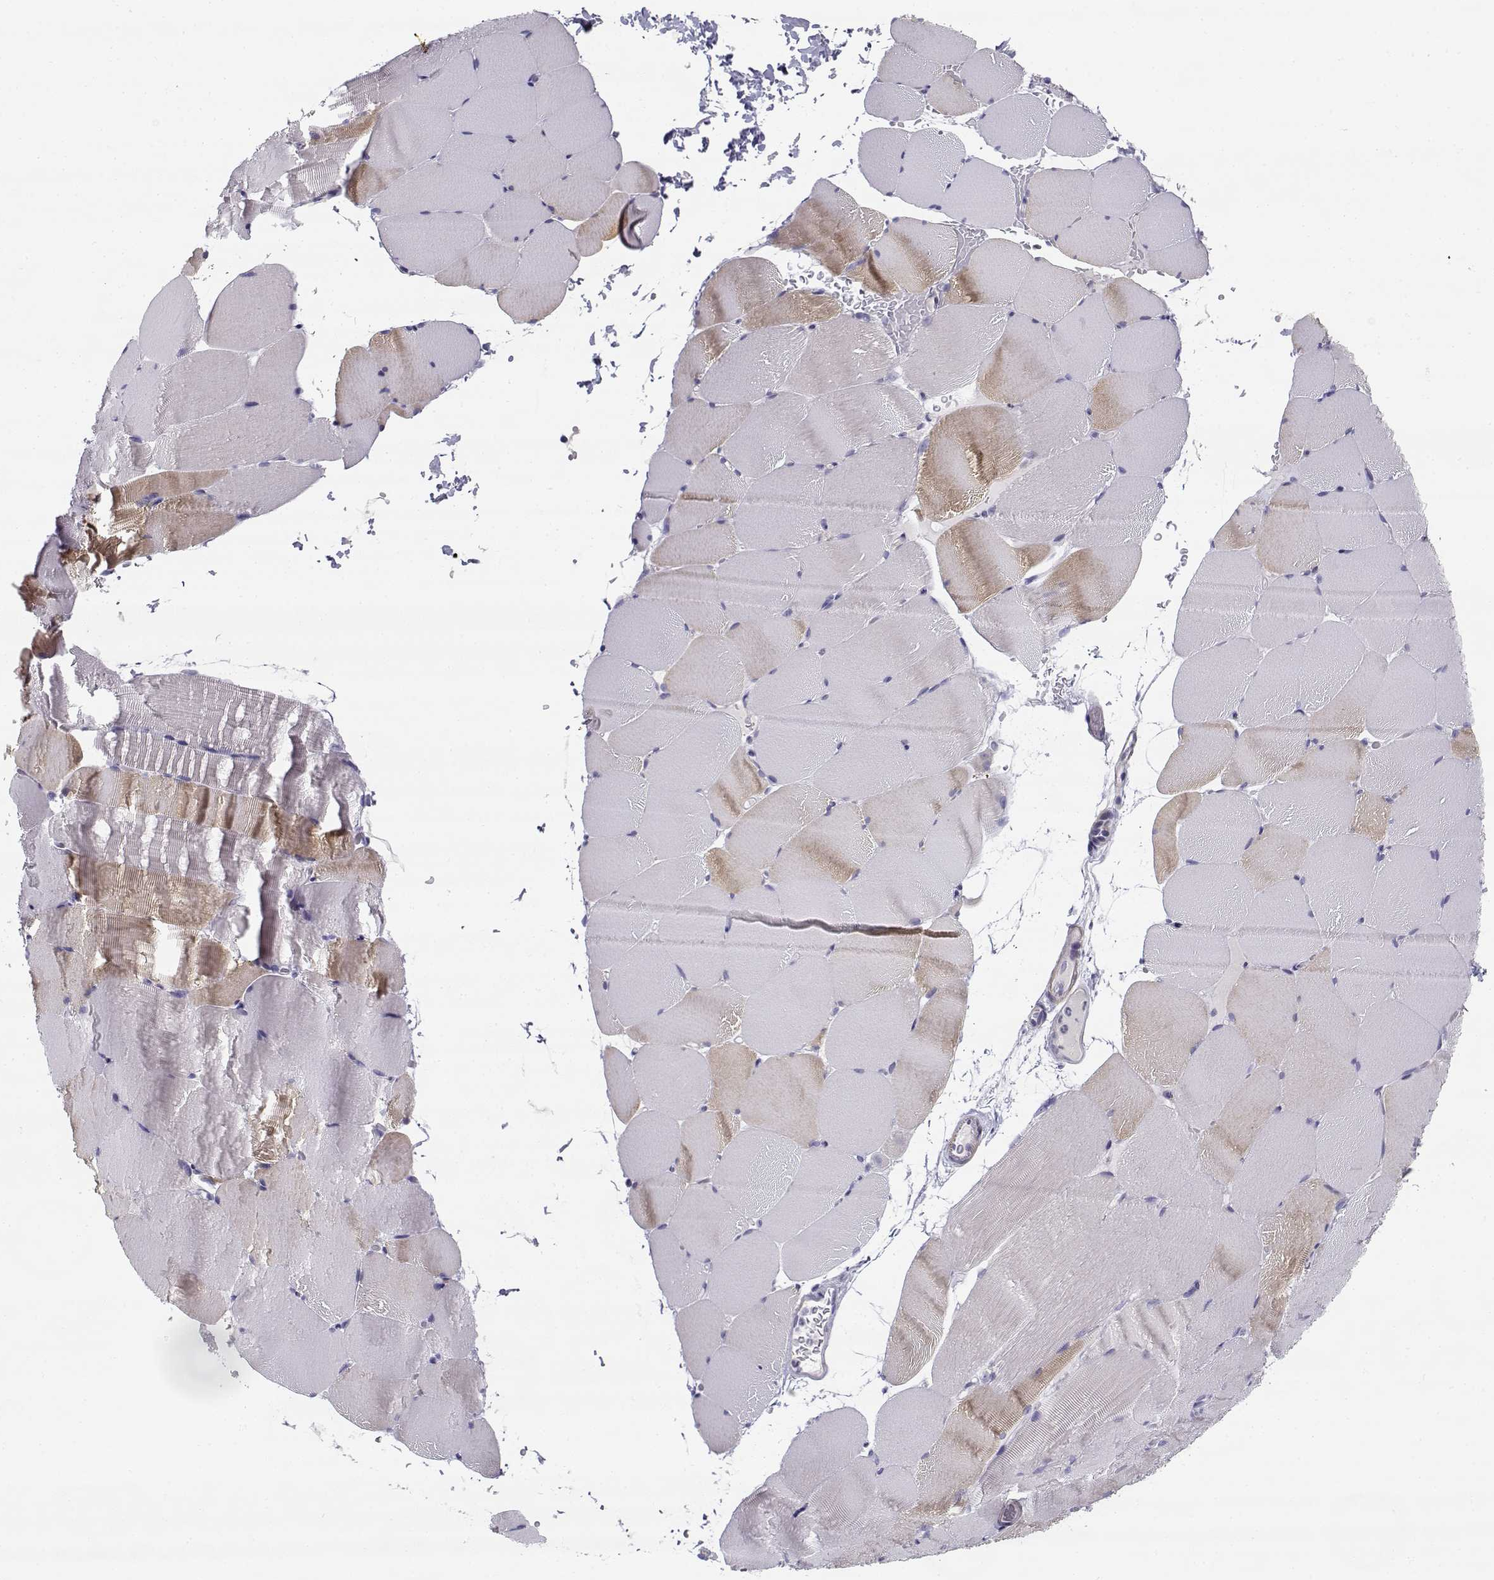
{"staining": {"intensity": "weak", "quantity": "<25%", "location": "cytoplasmic/membranous"}, "tissue": "skeletal muscle", "cell_type": "Myocytes", "image_type": "normal", "snomed": [{"axis": "morphology", "description": "Normal tissue, NOS"}, {"axis": "topography", "description": "Skeletal muscle"}], "caption": "A high-resolution histopathology image shows immunohistochemistry (IHC) staining of unremarkable skeletal muscle, which shows no significant positivity in myocytes.", "gene": "CREB3L3", "patient": {"sex": "female", "age": 37}}